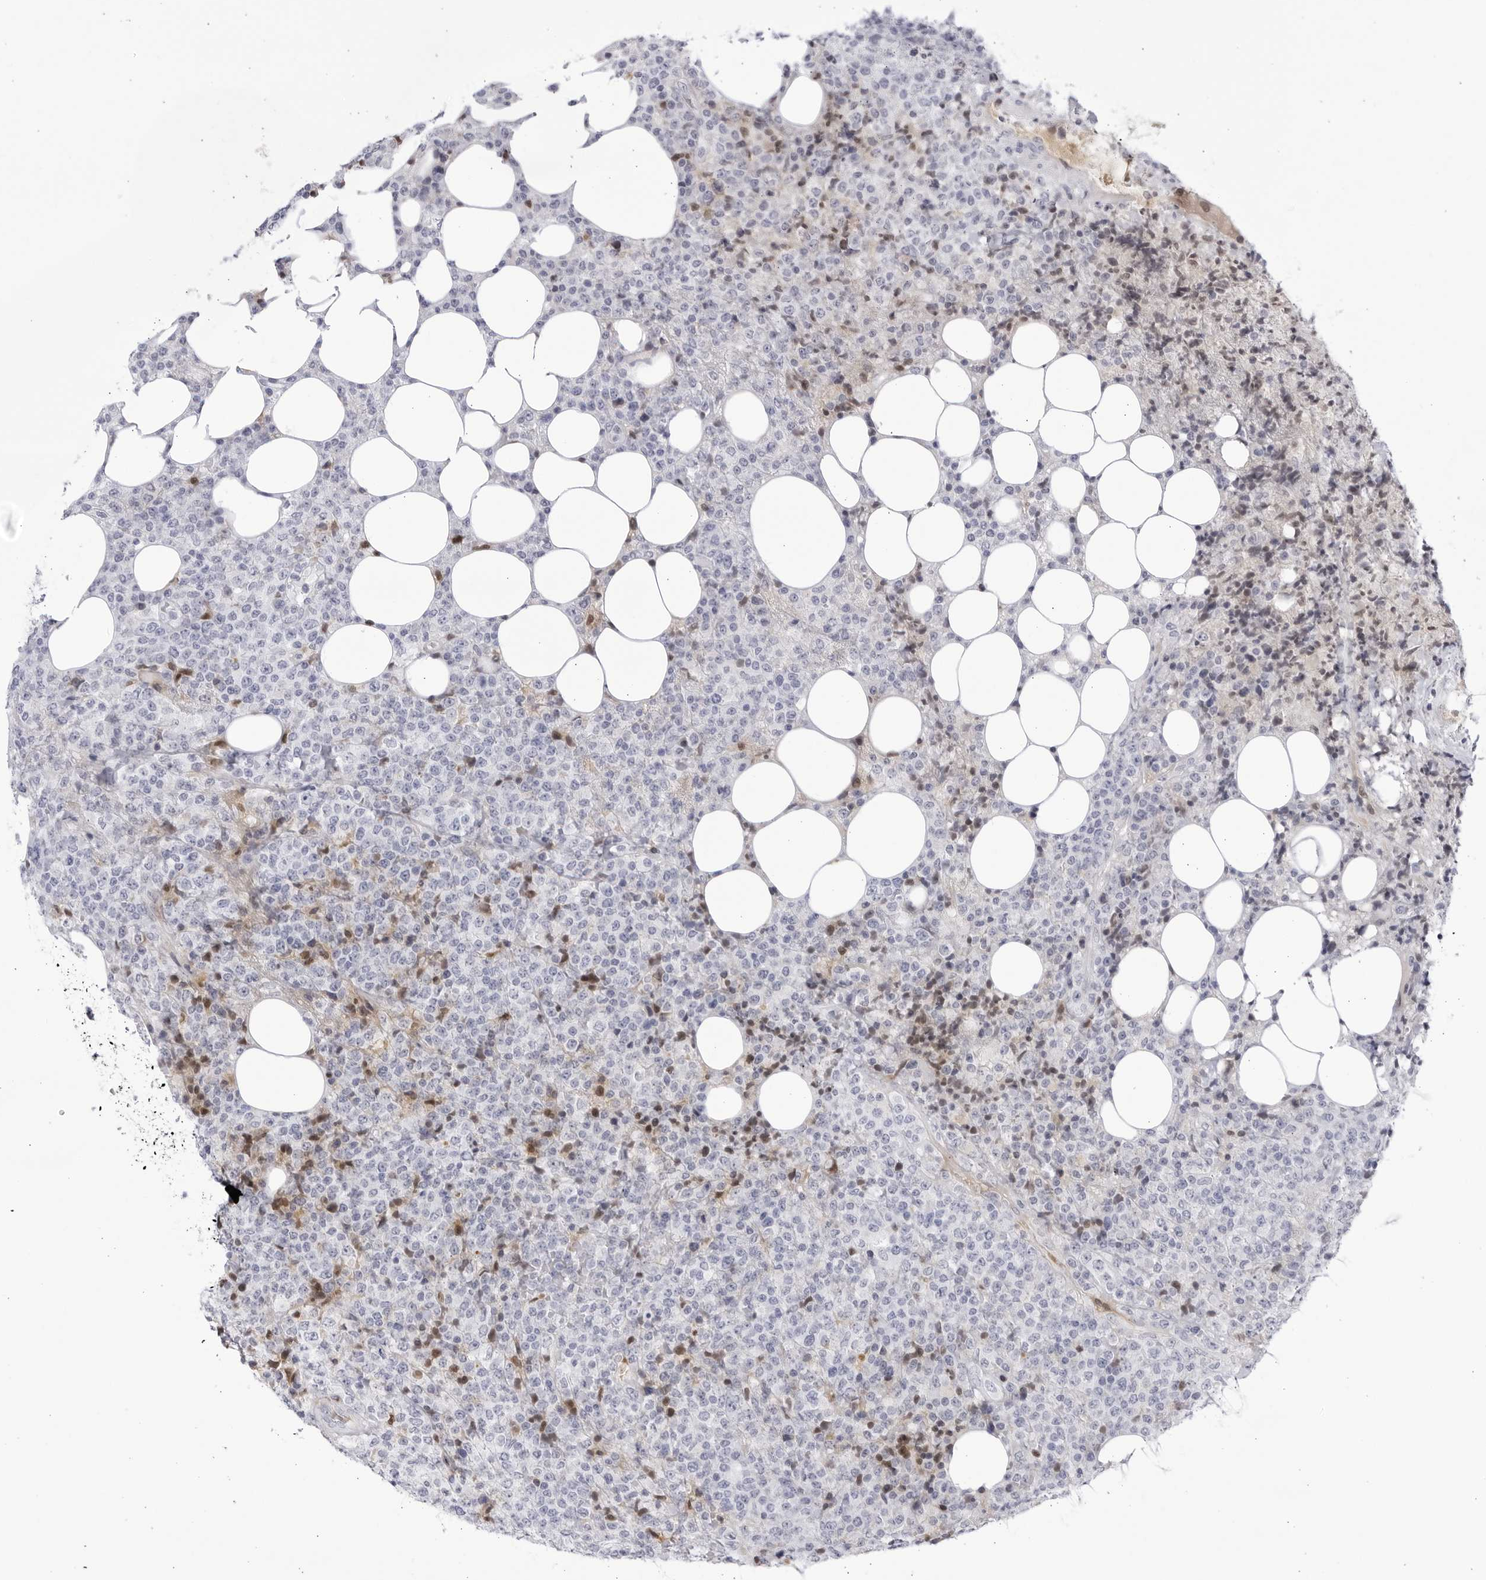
{"staining": {"intensity": "negative", "quantity": "none", "location": "none"}, "tissue": "lymphoma", "cell_type": "Tumor cells", "image_type": "cancer", "snomed": [{"axis": "morphology", "description": "Malignant lymphoma, non-Hodgkin's type, High grade"}, {"axis": "topography", "description": "Lymph node"}], "caption": "There is no significant positivity in tumor cells of high-grade malignant lymphoma, non-Hodgkin's type.", "gene": "CNBD1", "patient": {"sex": "male", "age": 13}}